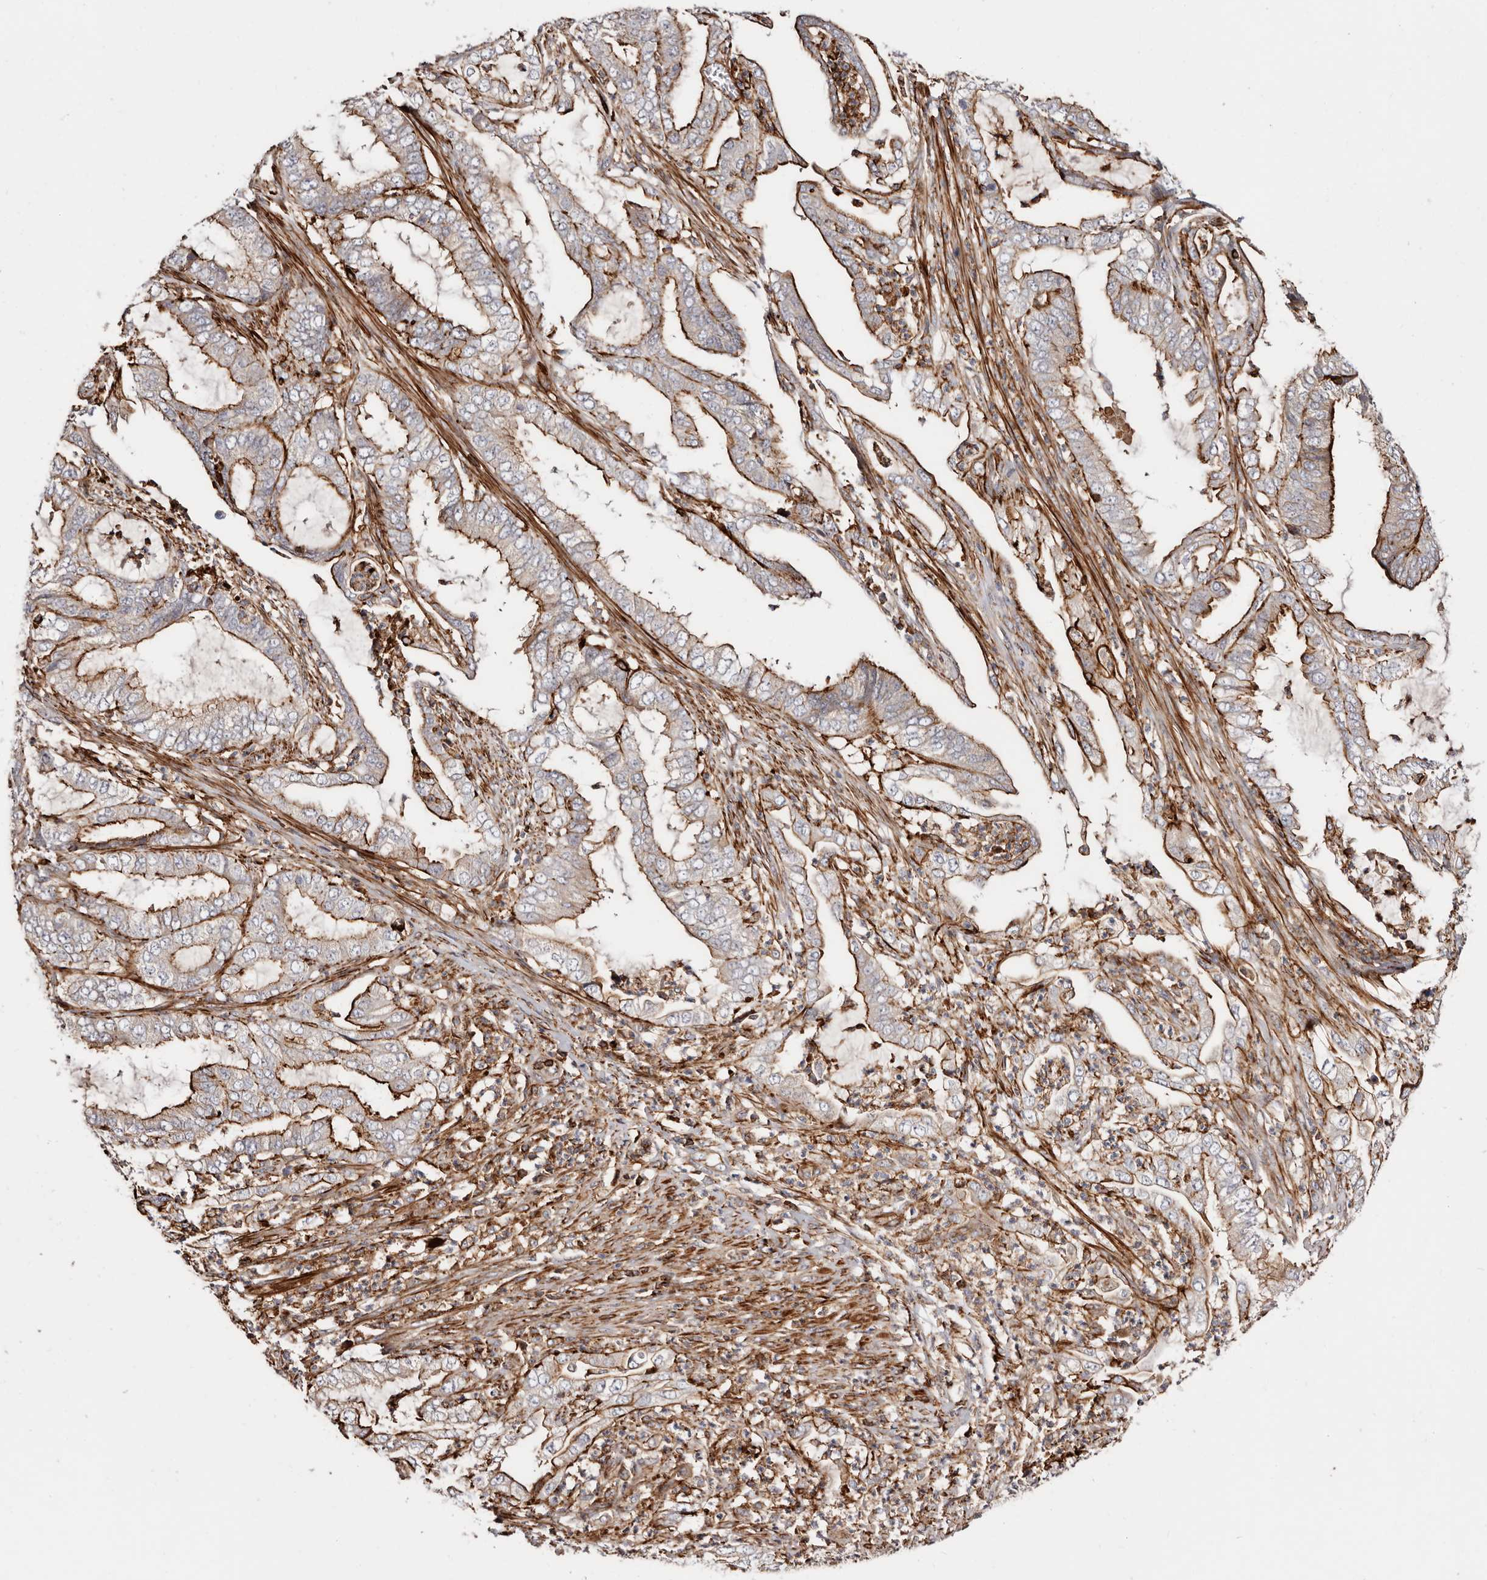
{"staining": {"intensity": "strong", "quantity": "25%-75%", "location": "cytoplasmic/membranous"}, "tissue": "endometrial cancer", "cell_type": "Tumor cells", "image_type": "cancer", "snomed": [{"axis": "morphology", "description": "Adenocarcinoma, NOS"}, {"axis": "topography", "description": "Endometrium"}], "caption": "The image reveals a brown stain indicating the presence of a protein in the cytoplasmic/membranous of tumor cells in endometrial adenocarcinoma.", "gene": "PTPN22", "patient": {"sex": "female", "age": 51}}